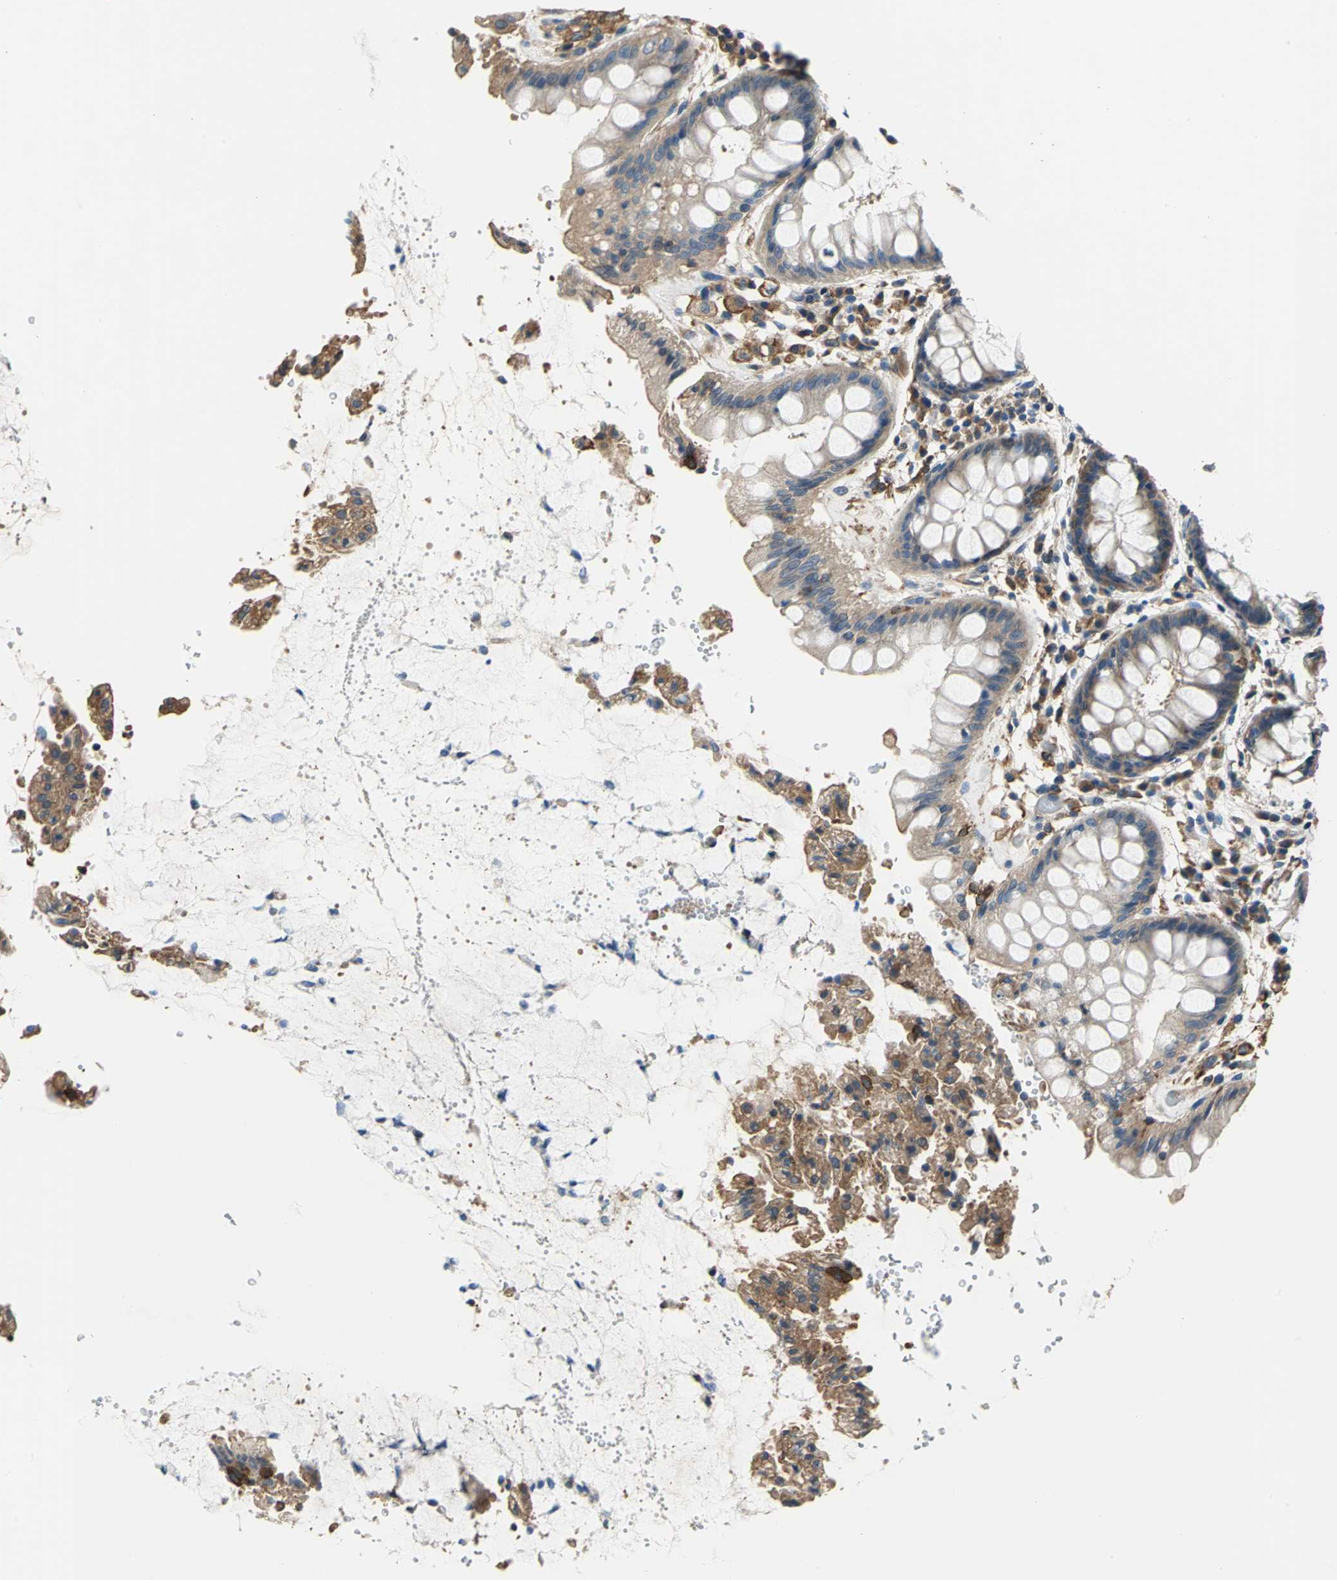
{"staining": {"intensity": "moderate", "quantity": ">75%", "location": "cytoplasmic/membranous"}, "tissue": "rectum", "cell_type": "Glandular cells", "image_type": "normal", "snomed": [{"axis": "morphology", "description": "Normal tissue, NOS"}, {"axis": "topography", "description": "Rectum"}], "caption": "IHC staining of unremarkable rectum, which displays medium levels of moderate cytoplasmic/membranous positivity in approximately >75% of glandular cells indicating moderate cytoplasmic/membranous protein positivity. The staining was performed using DAB (3,3'-diaminobenzidine) (brown) for protein detection and nuclei were counterstained in hematoxylin (blue).", "gene": "DDX3X", "patient": {"sex": "female", "age": 46}}